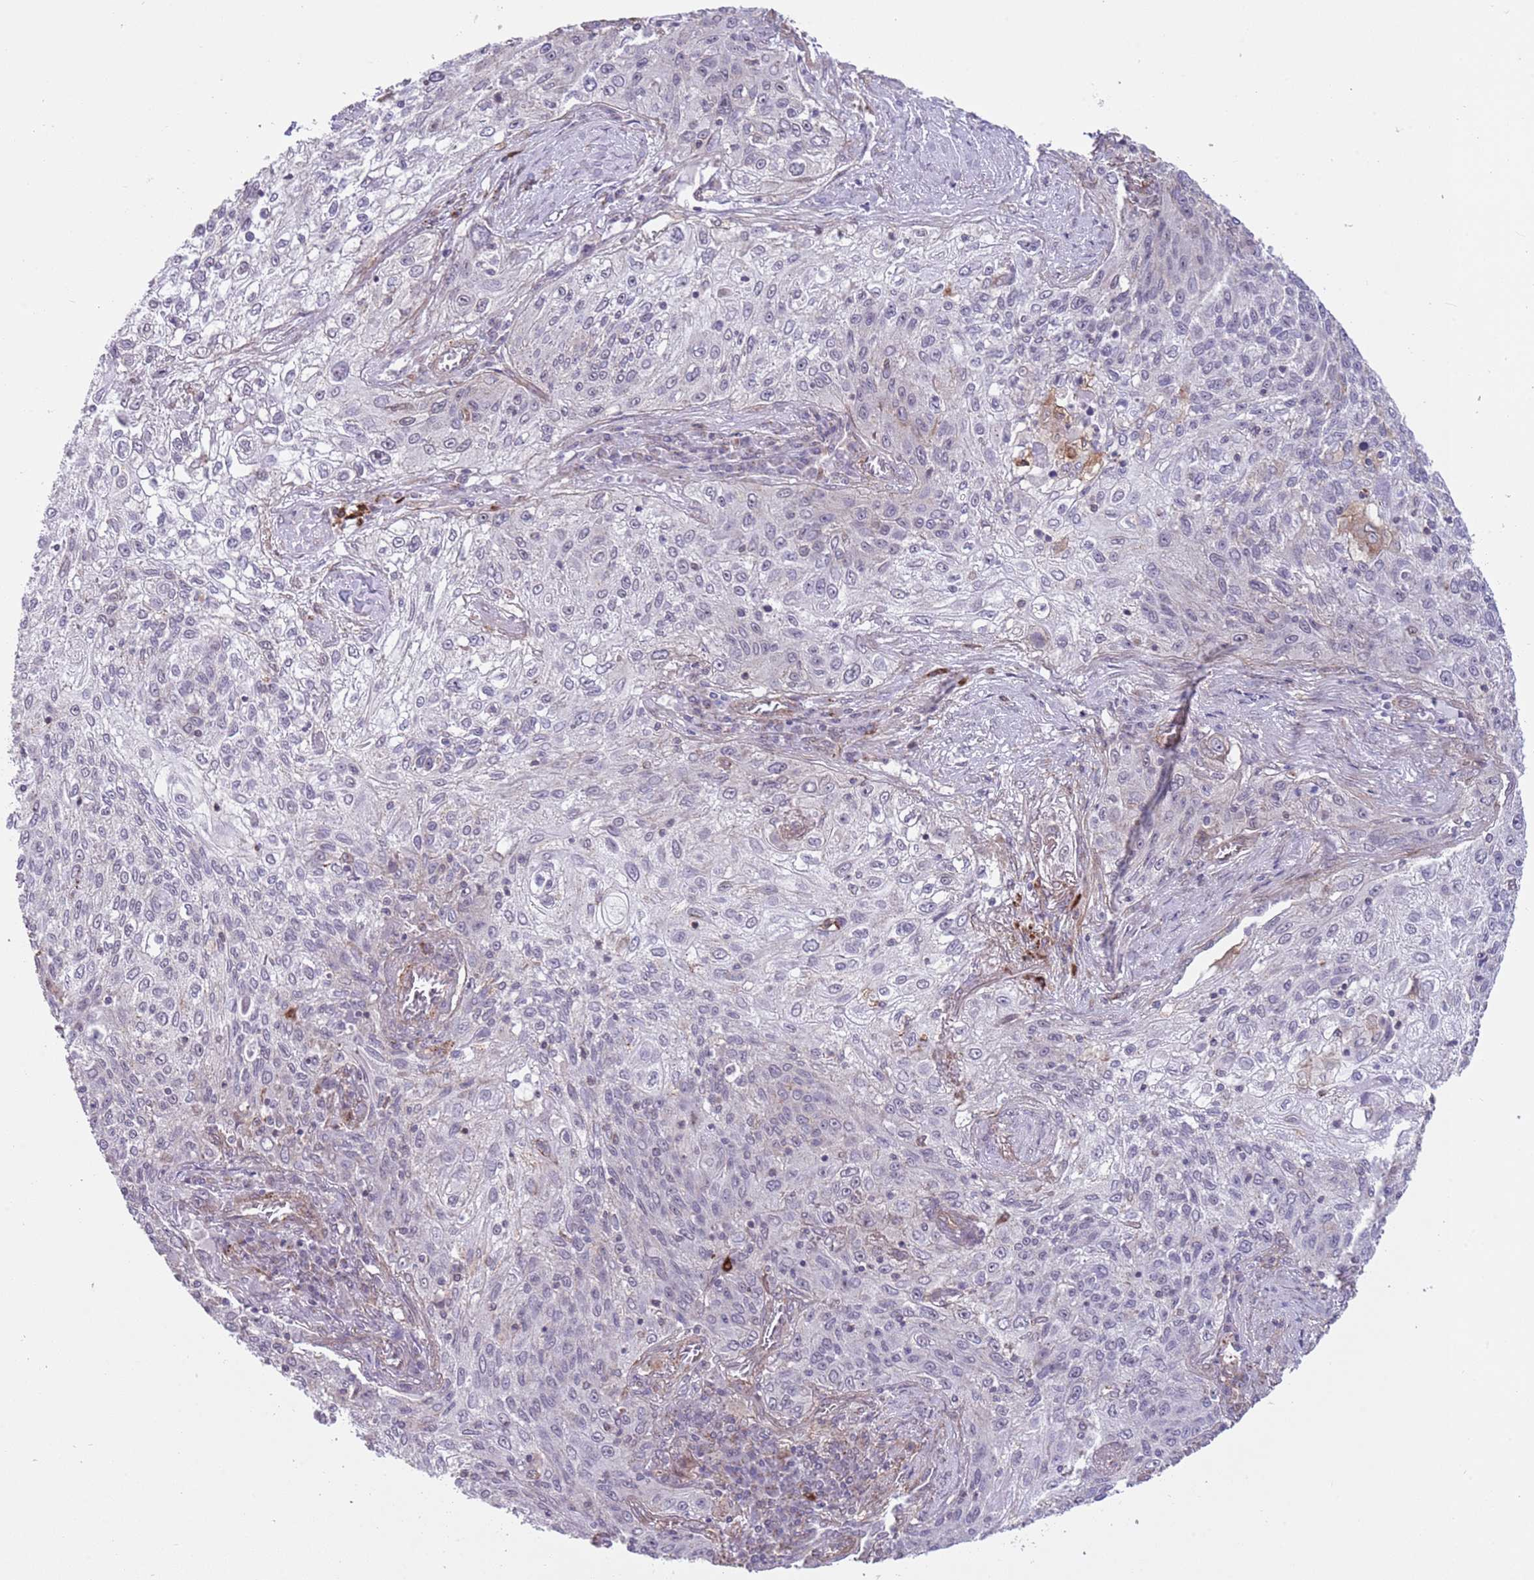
{"staining": {"intensity": "negative", "quantity": "none", "location": "none"}, "tissue": "lung cancer", "cell_type": "Tumor cells", "image_type": "cancer", "snomed": [{"axis": "morphology", "description": "Squamous cell carcinoma, NOS"}, {"axis": "topography", "description": "Lung"}], "caption": "Tumor cells are negative for brown protein staining in lung cancer.", "gene": "CREBZF", "patient": {"sex": "female", "age": 69}}